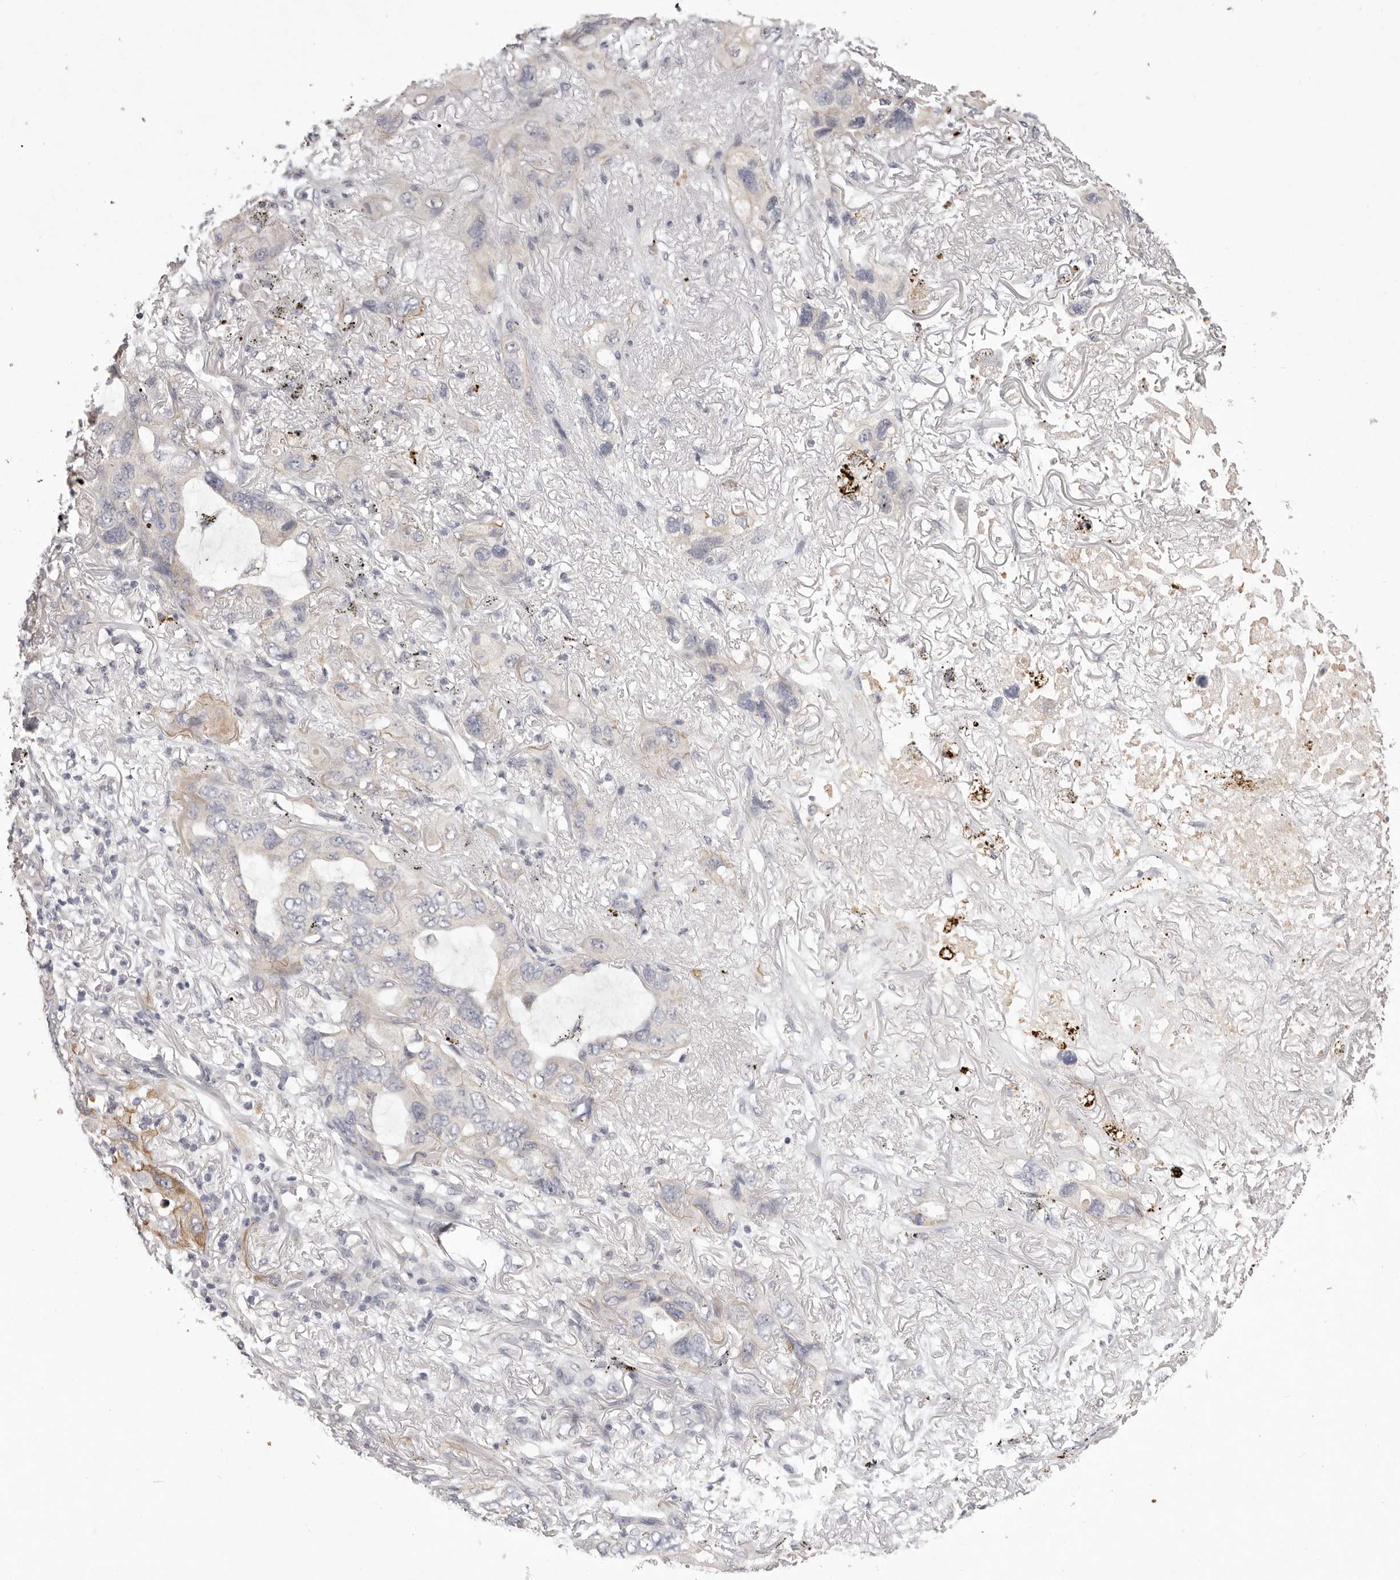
{"staining": {"intensity": "negative", "quantity": "none", "location": "none"}, "tissue": "lung cancer", "cell_type": "Tumor cells", "image_type": "cancer", "snomed": [{"axis": "morphology", "description": "Squamous cell carcinoma, NOS"}, {"axis": "topography", "description": "Lung"}], "caption": "IHC micrograph of human lung cancer stained for a protein (brown), which exhibits no expression in tumor cells. (DAB (3,3'-diaminobenzidine) immunohistochemistry (IHC) with hematoxylin counter stain).", "gene": "GARNL3", "patient": {"sex": "female", "age": 73}}